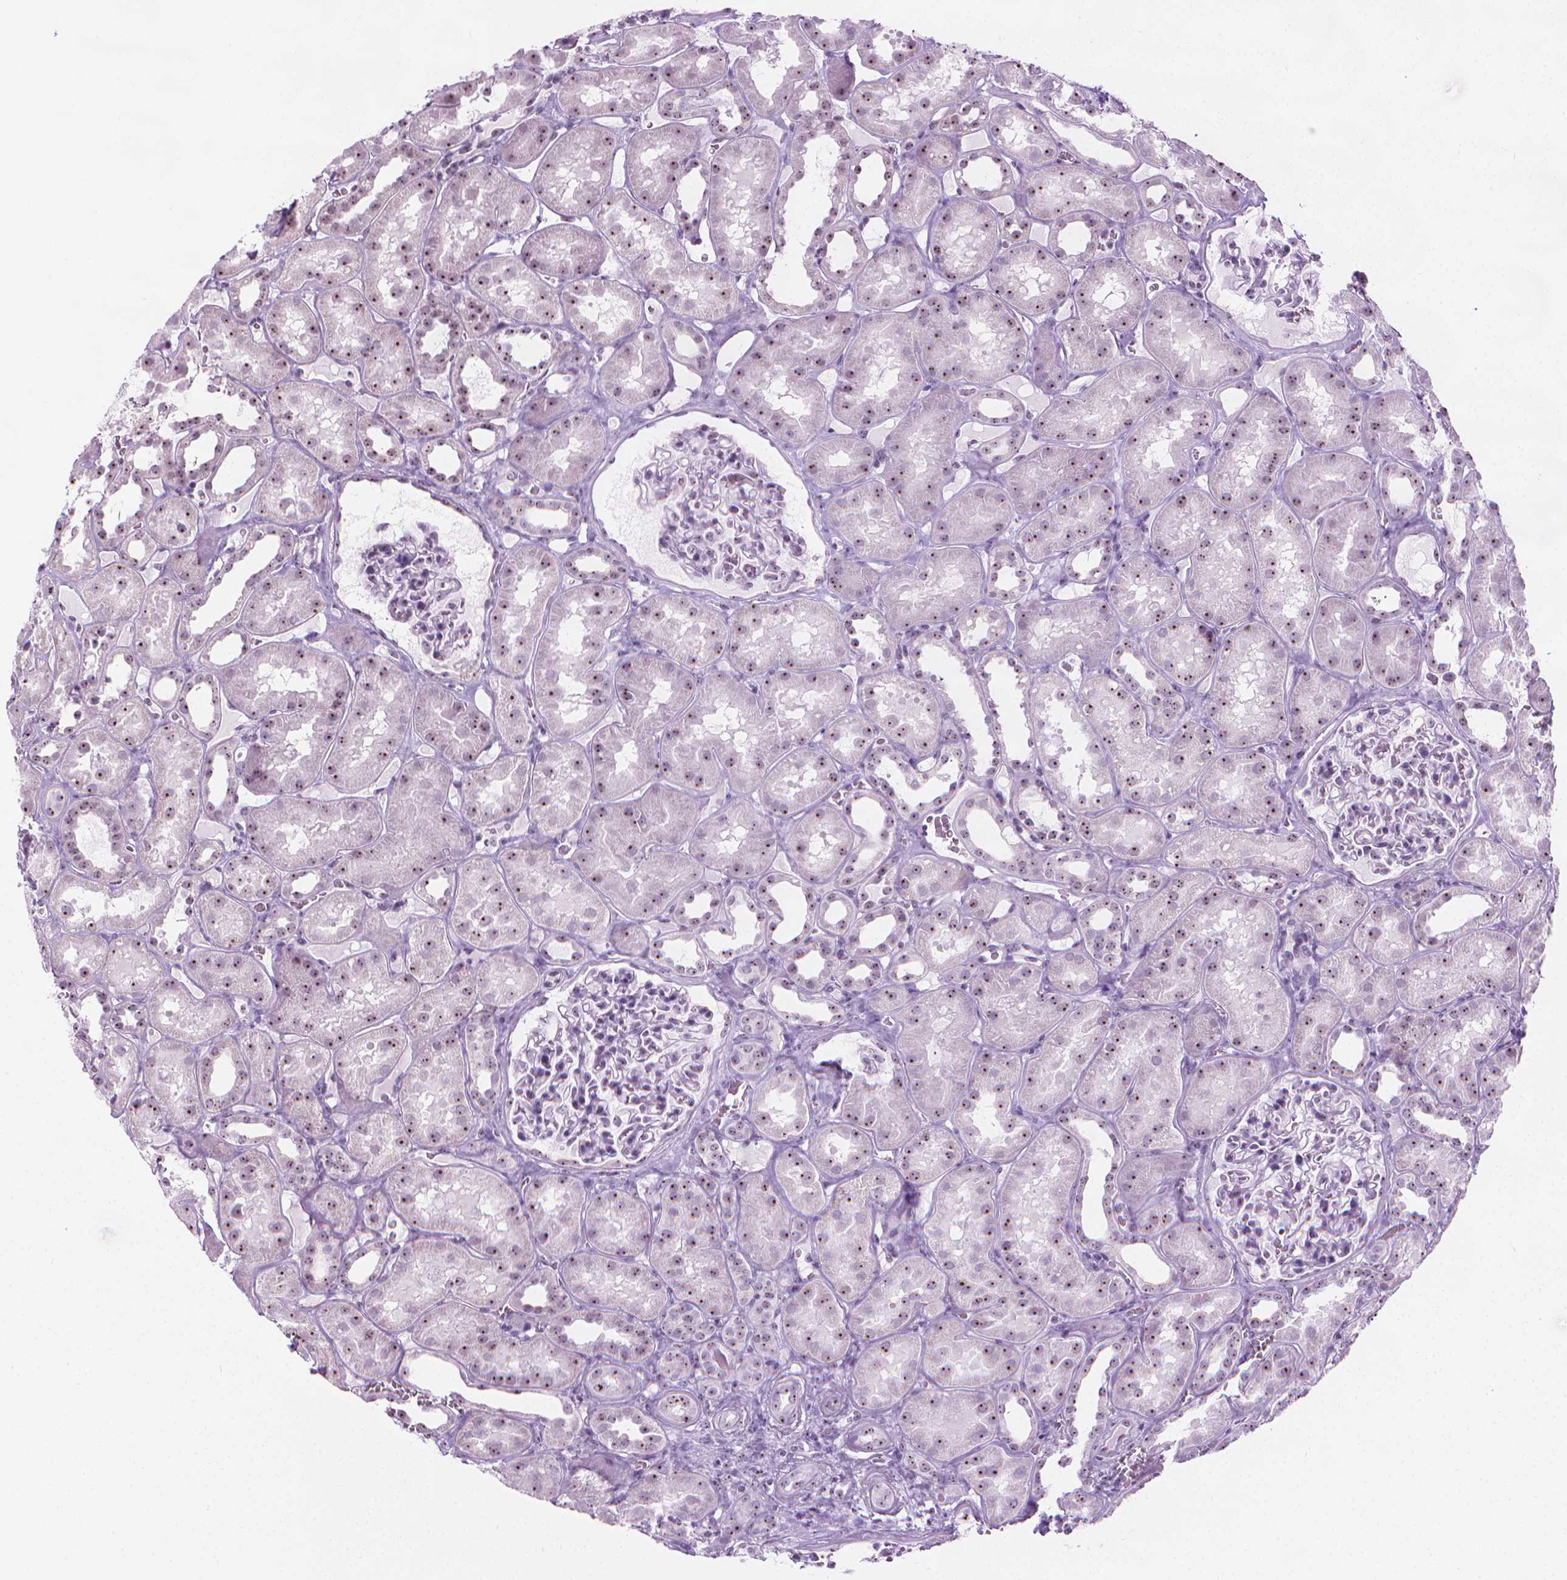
{"staining": {"intensity": "weak", "quantity": ">75%", "location": "nuclear"}, "tissue": "kidney", "cell_type": "Cells in glomeruli", "image_type": "normal", "snomed": [{"axis": "morphology", "description": "Normal tissue, NOS"}, {"axis": "topography", "description": "Kidney"}], "caption": "Weak nuclear positivity for a protein is appreciated in about >75% of cells in glomeruli of benign kidney using immunohistochemistry.", "gene": "NOL7", "patient": {"sex": "female", "age": 41}}